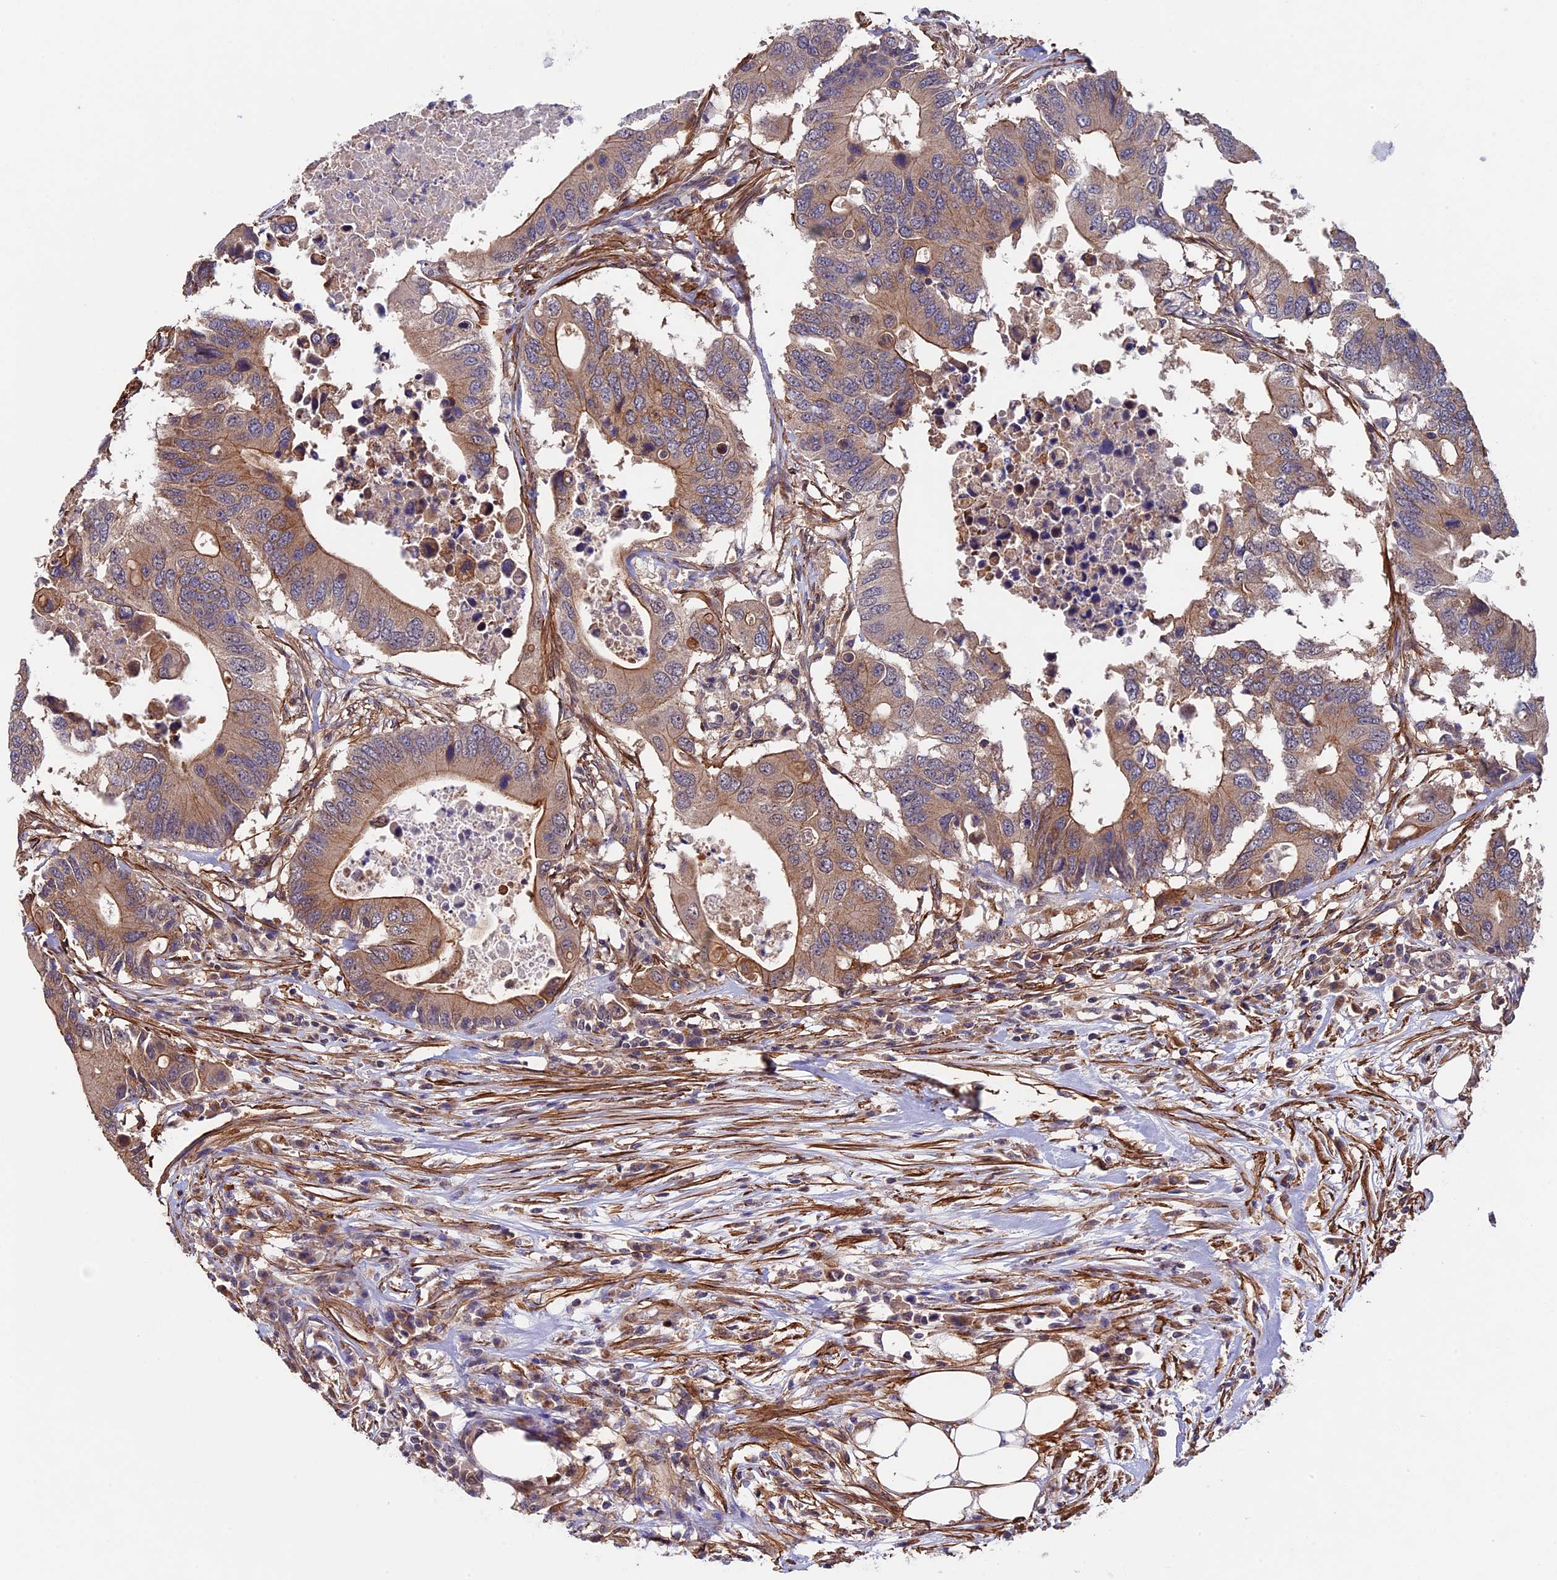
{"staining": {"intensity": "moderate", "quantity": ">75%", "location": "cytoplasmic/membranous"}, "tissue": "colorectal cancer", "cell_type": "Tumor cells", "image_type": "cancer", "snomed": [{"axis": "morphology", "description": "Adenocarcinoma, NOS"}, {"axis": "topography", "description": "Colon"}], "caption": "There is medium levels of moderate cytoplasmic/membranous staining in tumor cells of colorectal cancer (adenocarcinoma), as demonstrated by immunohistochemical staining (brown color).", "gene": "SLC9A5", "patient": {"sex": "male", "age": 71}}